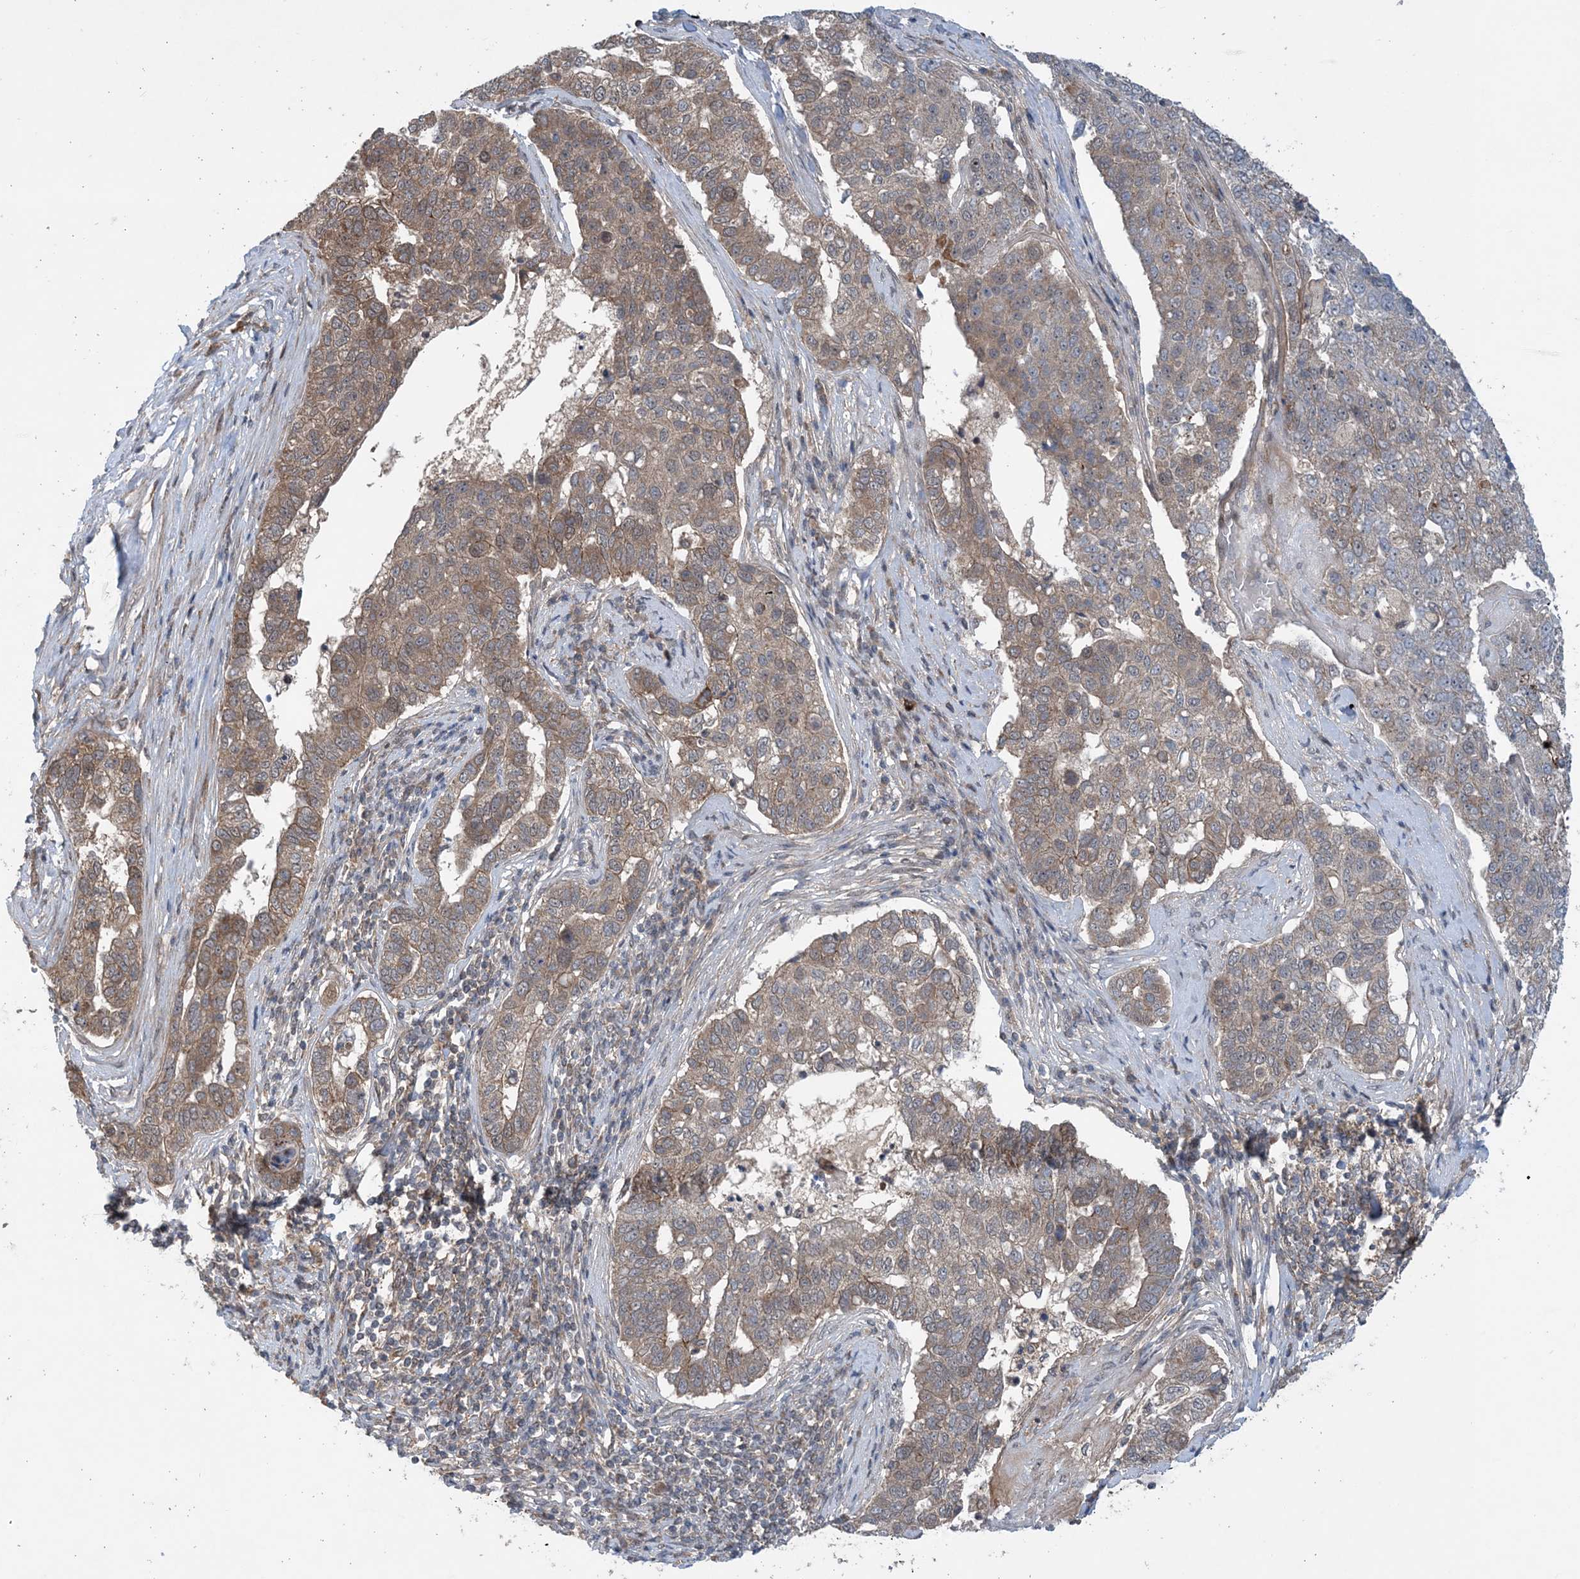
{"staining": {"intensity": "weak", "quantity": ">75%", "location": "cytoplasmic/membranous"}, "tissue": "pancreatic cancer", "cell_type": "Tumor cells", "image_type": "cancer", "snomed": [{"axis": "morphology", "description": "Adenocarcinoma, NOS"}, {"axis": "topography", "description": "Pancreas"}], "caption": "Pancreatic adenocarcinoma stained for a protein demonstrates weak cytoplasmic/membranous positivity in tumor cells. (IHC, brightfield microscopy, high magnification).", "gene": "HEMK1", "patient": {"sex": "female", "age": 61}}